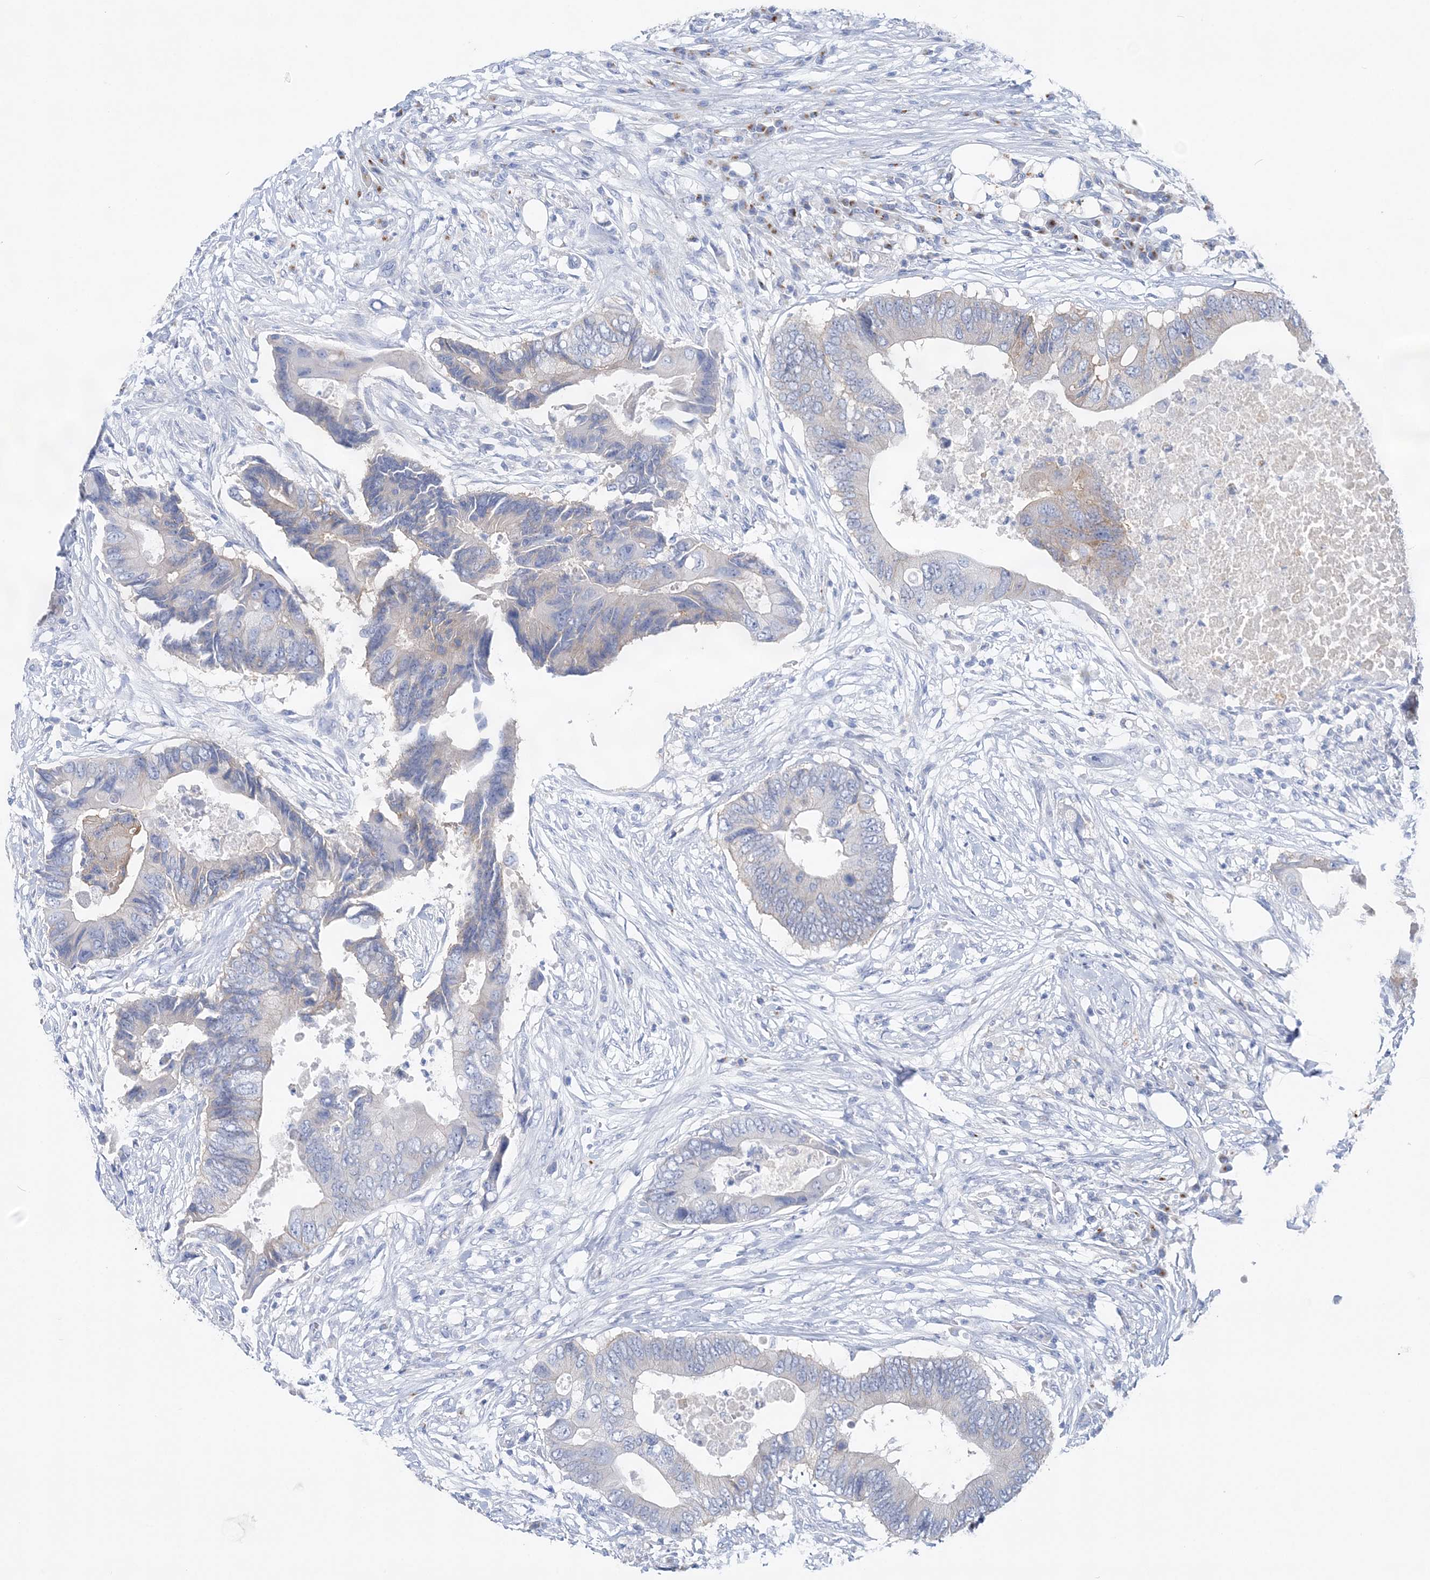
{"staining": {"intensity": "negative", "quantity": "none", "location": "none"}, "tissue": "colorectal cancer", "cell_type": "Tumor cells", "image_type": "cancer", "snomed": [{"axis": "morphology", "description": "Adenocarcinoma, NOS"}, {"axis": "topography", "description": "Colon"}], "caption": "Tumor cells are negative for protein expression in human adenocarcinoma (colorectal).", "gene": "SLC5A6", "patient": {"sex": "male", "age": 71}}